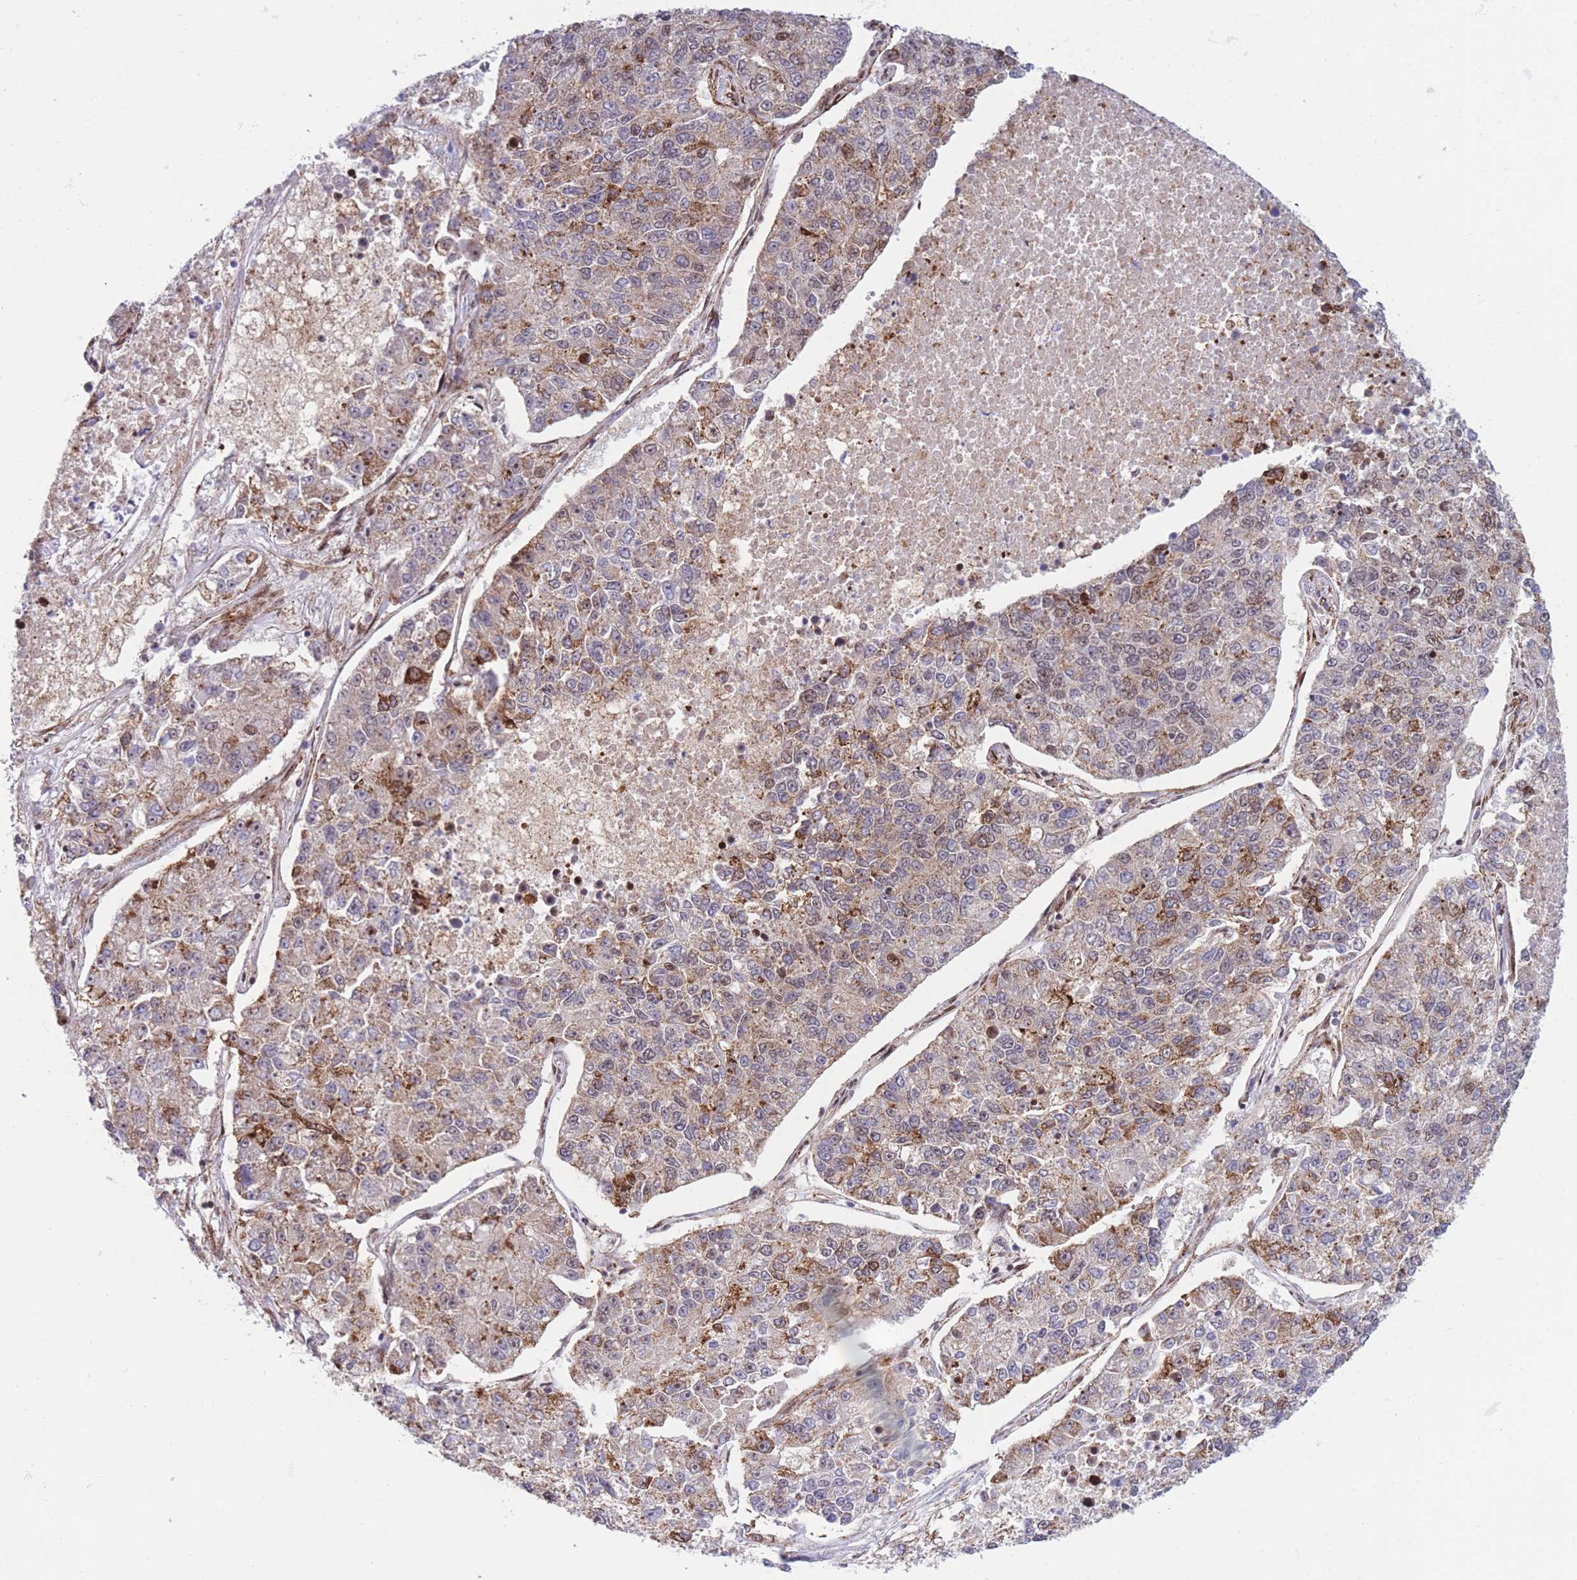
{"staining": {"intensity": "moderate", "quantity": "<25%", "location": "cytoplasmic/membranous,nuclear"}, "tissue": "lung cancer", "cell_type": "Tumor cells", "image_type": "cancer", "snomed": [{"axis": "morphology", "description": "Adenocarcinoma, NOS"}, {"axis": "topography", "description": "Lung"}], "caption": "IHC of lung cancer (adenocarcinoma) displays low levels of moderate cytoplasmic/membranous and nuclear staining in approximately <25% of tumor cells.", "gene": "DNAJC3", "patient": {"sex": "male", "age": 49}}